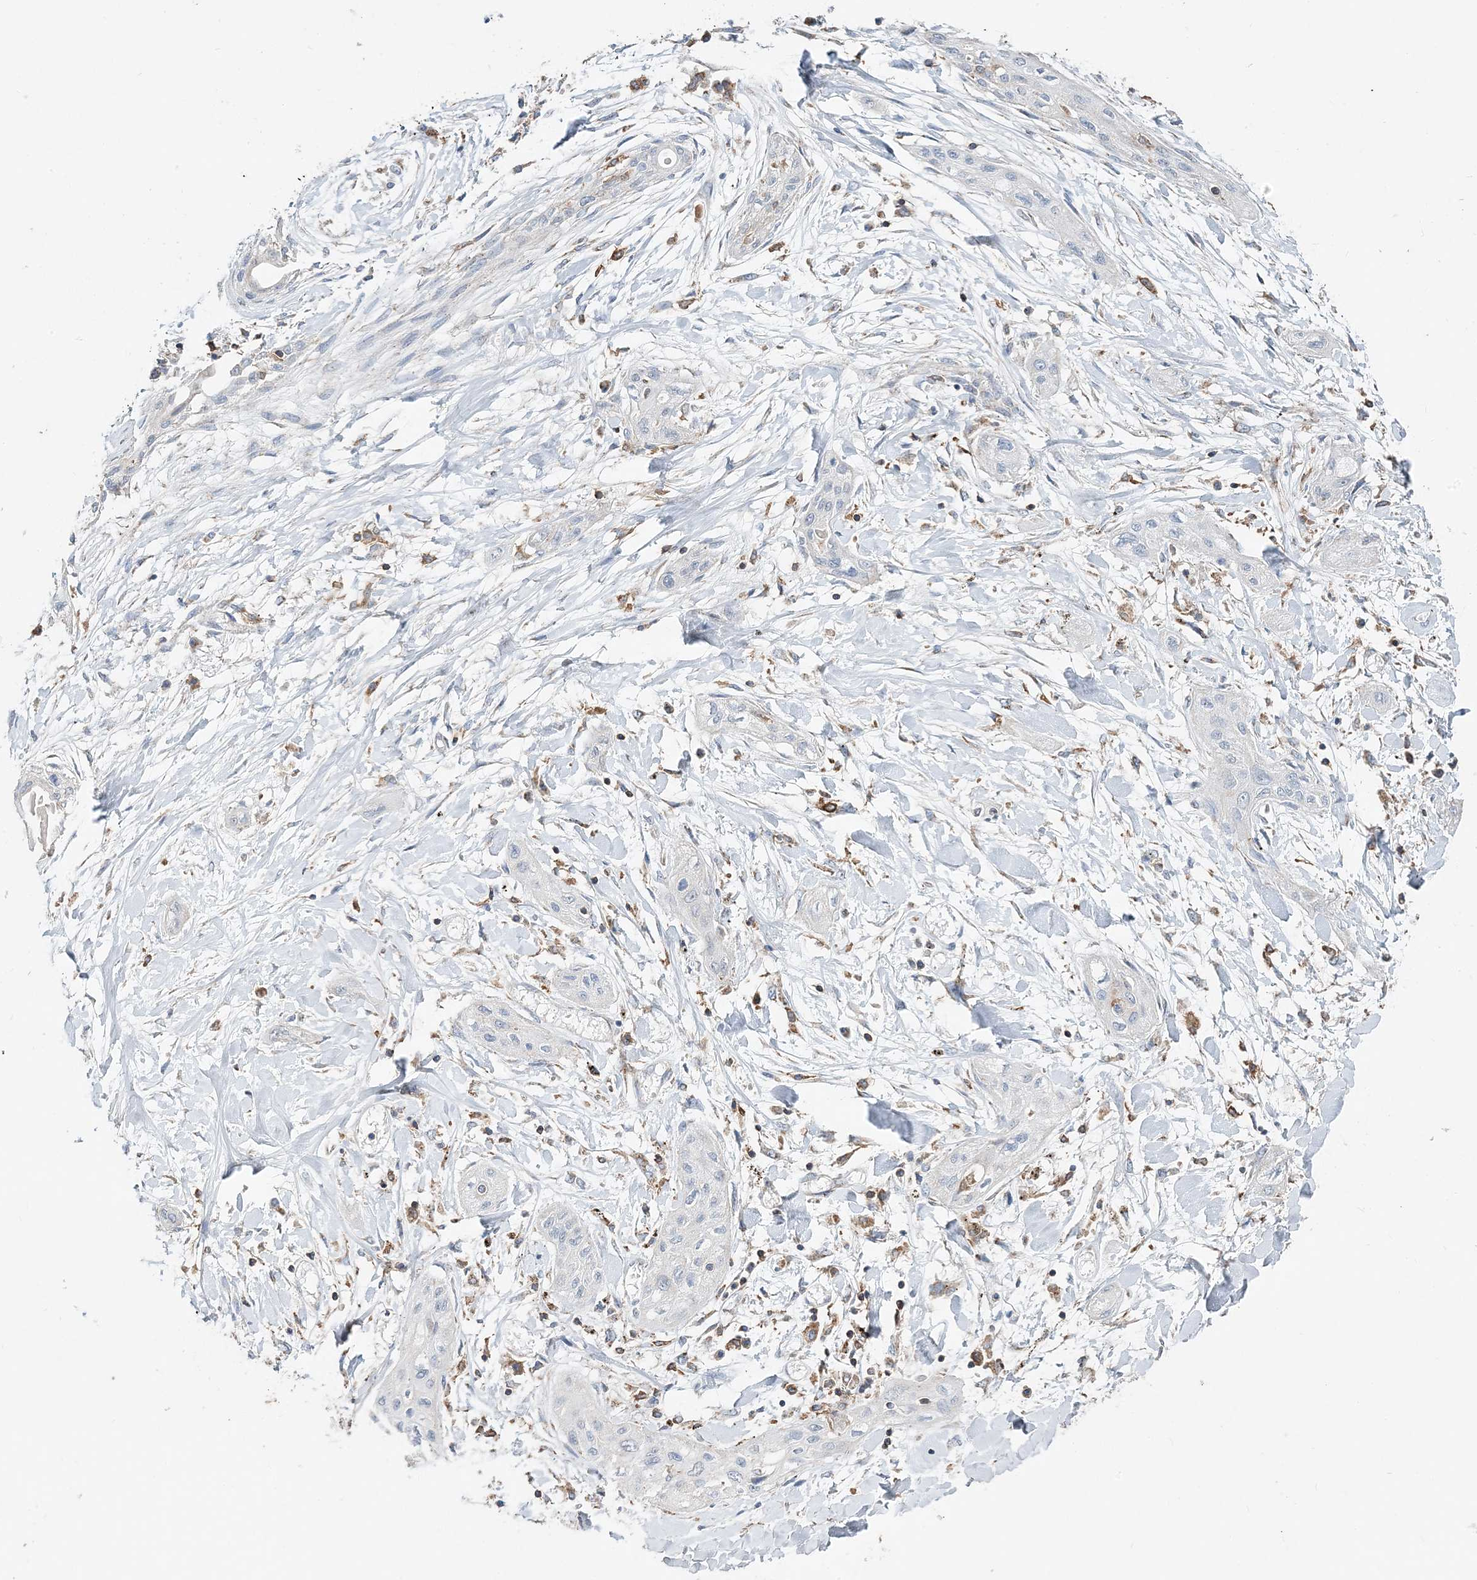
{"staining": {"intensity": "negative", "quantity": "none", "location": "none"}, "tissue": "lung cancer", "cell_type": "Tumor cells", "image_type": "cancer", "snomed": [{"axis": "morphology", "description": "Squamous cell carcinoma, NOS"}, {"axis": "topography", "description": "Lung"}], "caption": "Immunohistochemistry image of neoplastic tissue: human lung cancer stained with DAB (3,3'-diaminobenzidine) demonstrates no significant protein positivity in tumor cells. (DAB (3,3'-diaminobenzidine) immunohistochemistry visualized using brightfield microscopy, high magnification).", "gene": "TMLHE", "patient": {"sex": "female", "age": 47}}